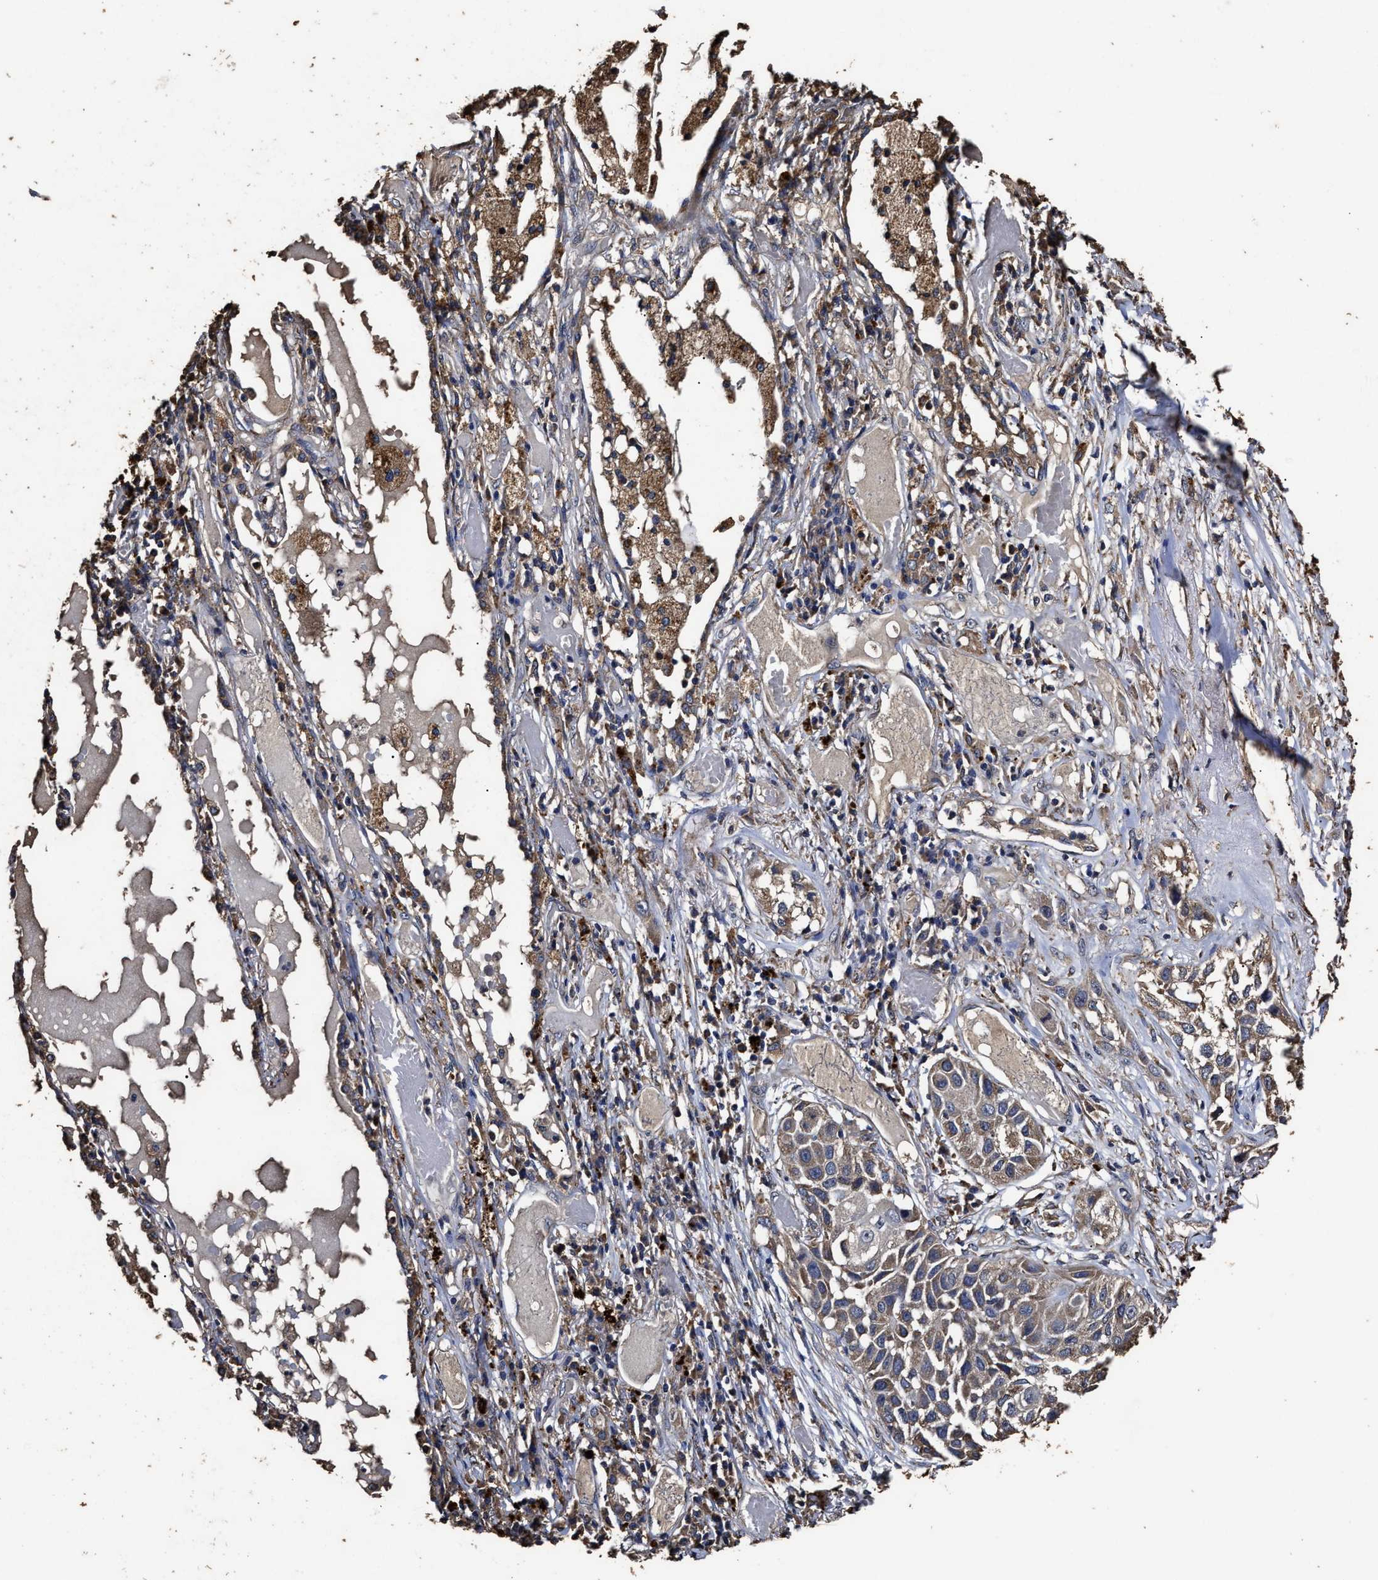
{"staining": {"intensity": "moderate", "quantity": ">75%", "location": "cytoplasmic/membranous"}, "tissue": "lung cancer", "cell_type": "Tumor cells", "image_type": "cancer", "snomed": [{"axis": "morphology", "description": "Squamous cell carcinoma, NOS"}, {"axis": "topography", "description": "Lung"}], "caption": "High-magnification brightfield microscopy of lung cancer stained with DAB (brown) and counterstained with hematoxylin (blue). tumor cells exhibit moderate cytoplasmic/membranous positivity is identified in approximately>75% of cells.", "gene": "PPM1K", "patient": {"sex": "male", "age": 71}}